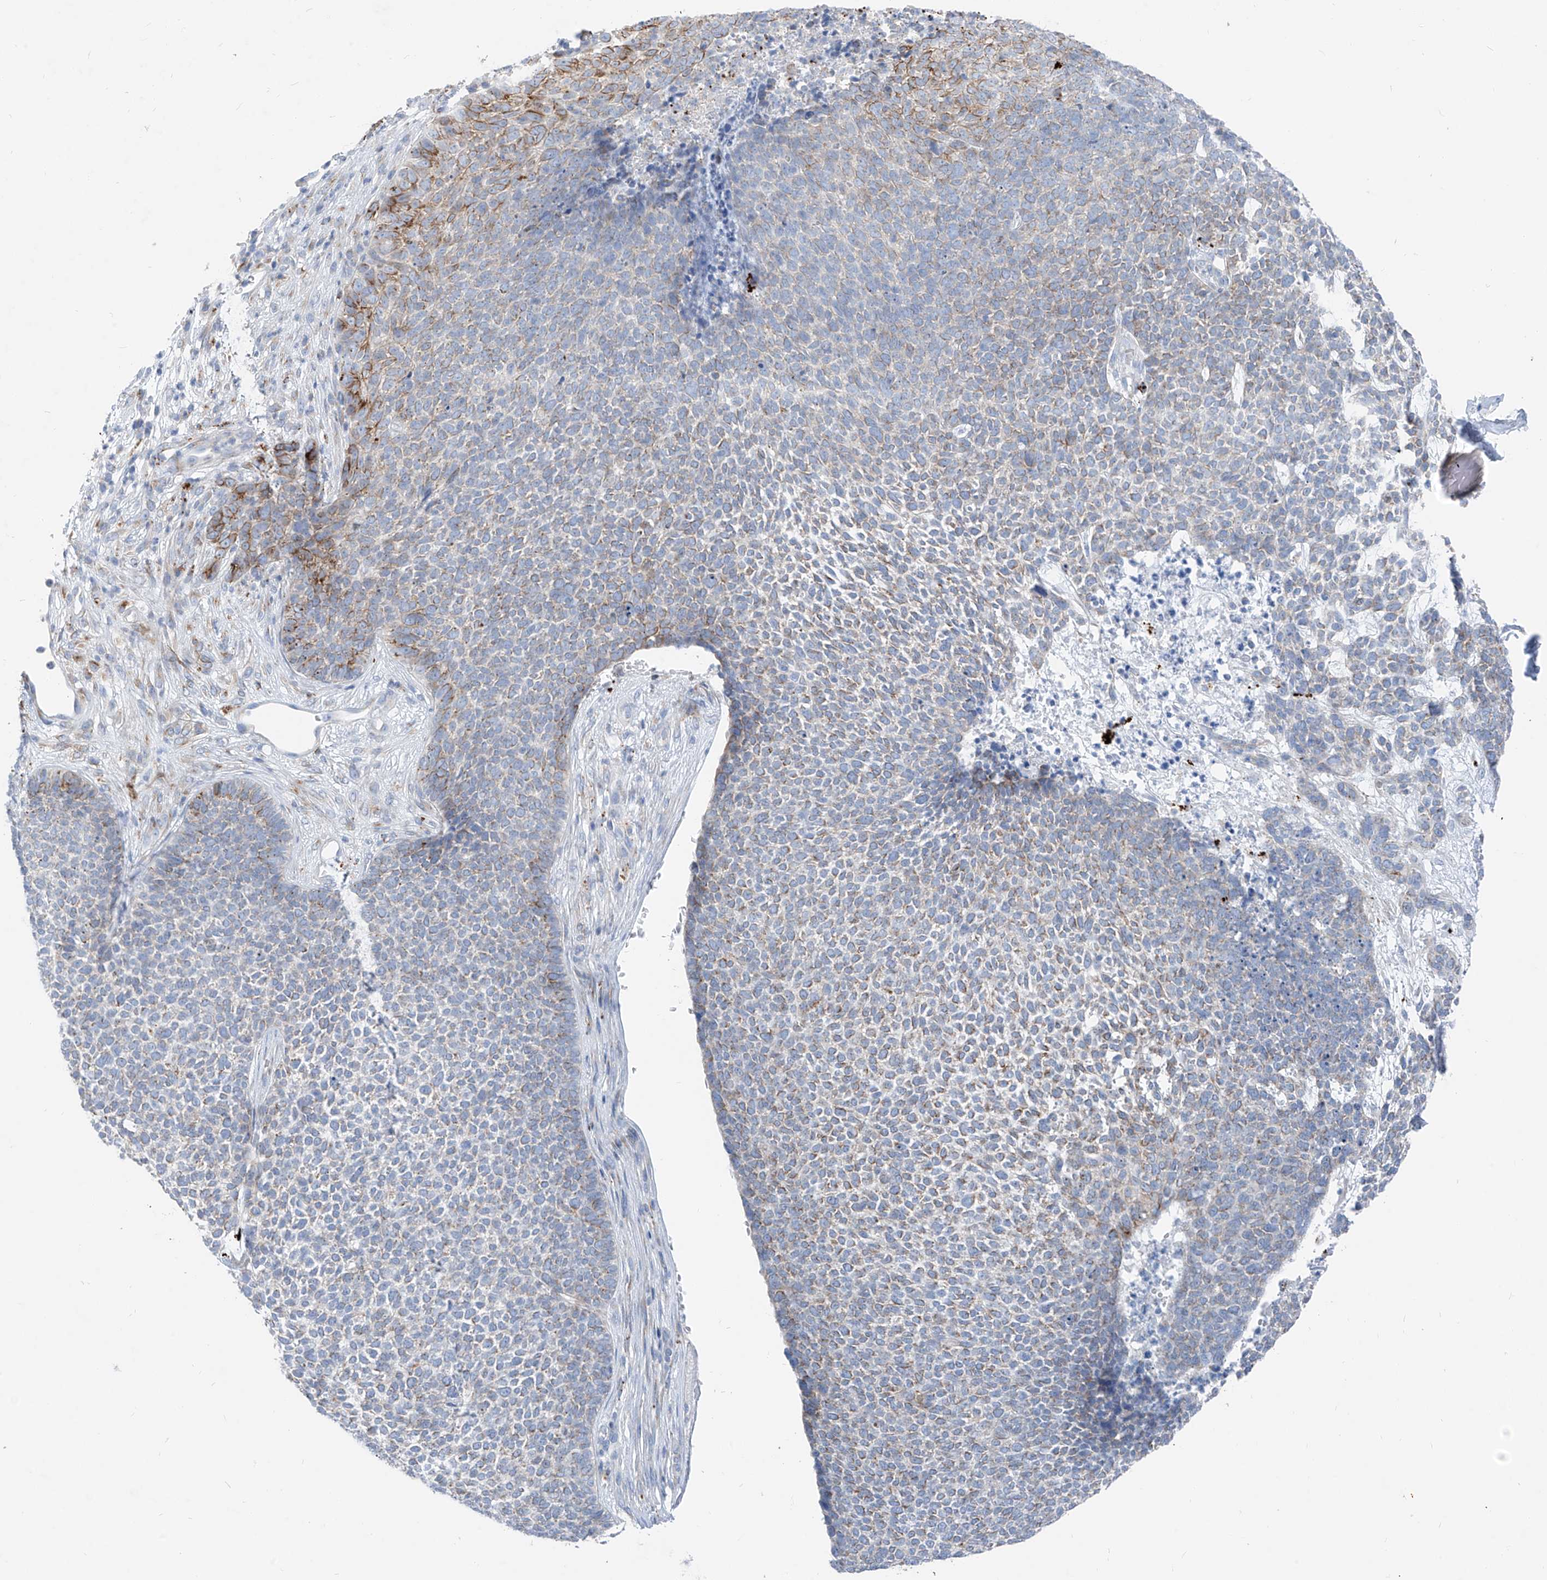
{"staining": {"intensity": "moderate", "quantity": "25%-75%", "location": "cytoplasmic/membranous"}, "tissue": "skin cancer", "cell_type": "Tumor cells", "image_type": "cancer", "snomed": [{"axis": "morphology", "description": "Basal cell carcinoma"}, {"axis": "topography", "description": "Skin"}], "caption": "Skin cancer stained with a brown dye exhibits moderate cytoplasmic/membranous positive expression in about 25%-75% of tumor cells.", "gene": "GPR137C", "patient": {"sex": "female", "age": 84}}